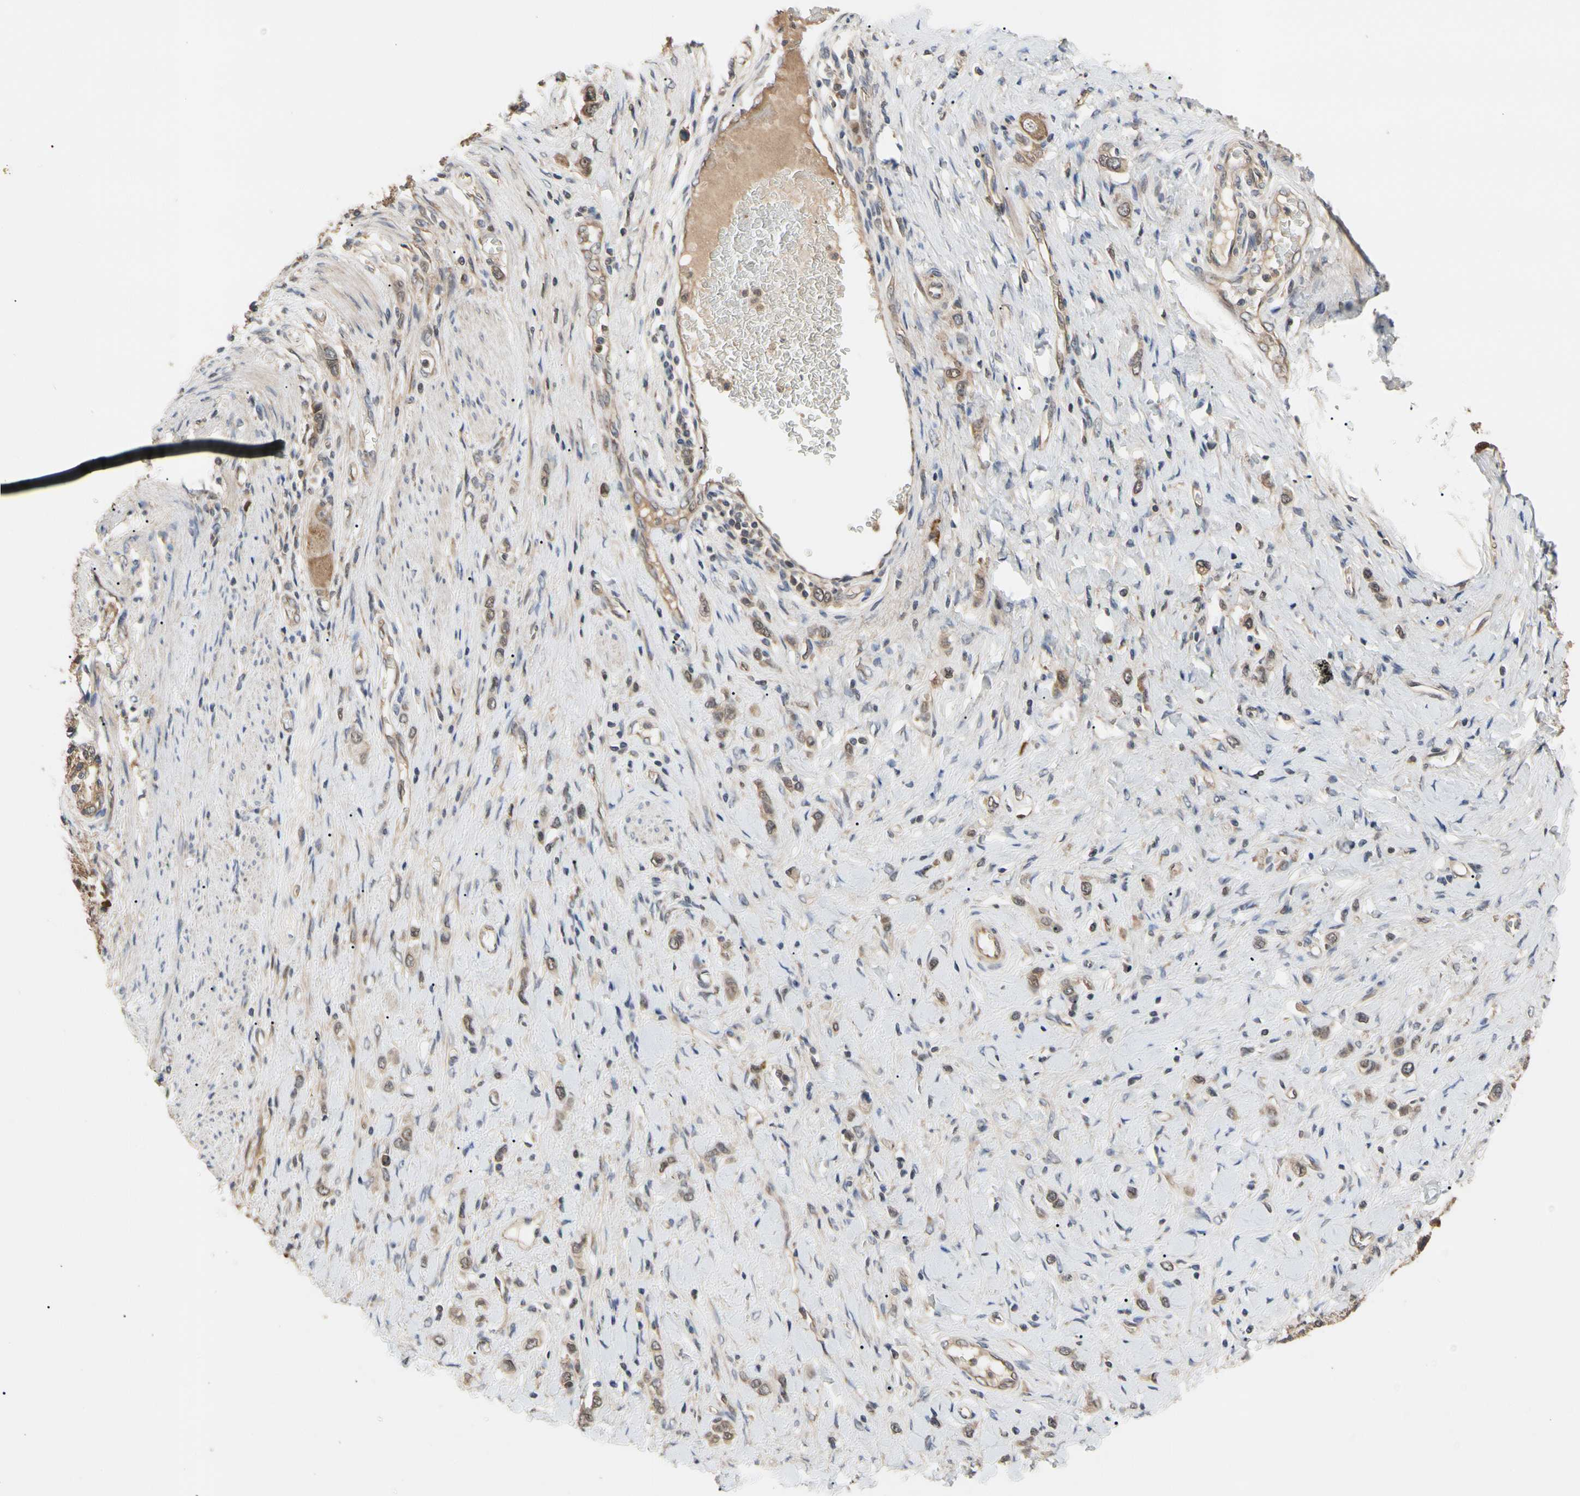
{"staining": {"intensity": "weak", "quantity": ">75%", "location": "cytoplasmic/membranous"}, "tissue": "stomach cancer", "cell_type": "Tumor cells", "image_type": "cancer", "snomed": [{"axis": "morphology", "description": "Normal tissue, NOS"}, {"axis": "morphology", "description": "Adenocarcinoma, NOS"}, {"axis": "topography", "description": "Stomach, upper"}, {"axis": "topography", "description": "Stomach"}], "caption": "Immunohistochemistry of human stomach cancer demonstrates low levels of weak cytoplasmic/membranous staining in about >75% of tumor cells. (DAB IHC with brightfield microscopy, high magnification).", "gene": "CYTIP", "patient": {"sex": "female", "age": 65}}